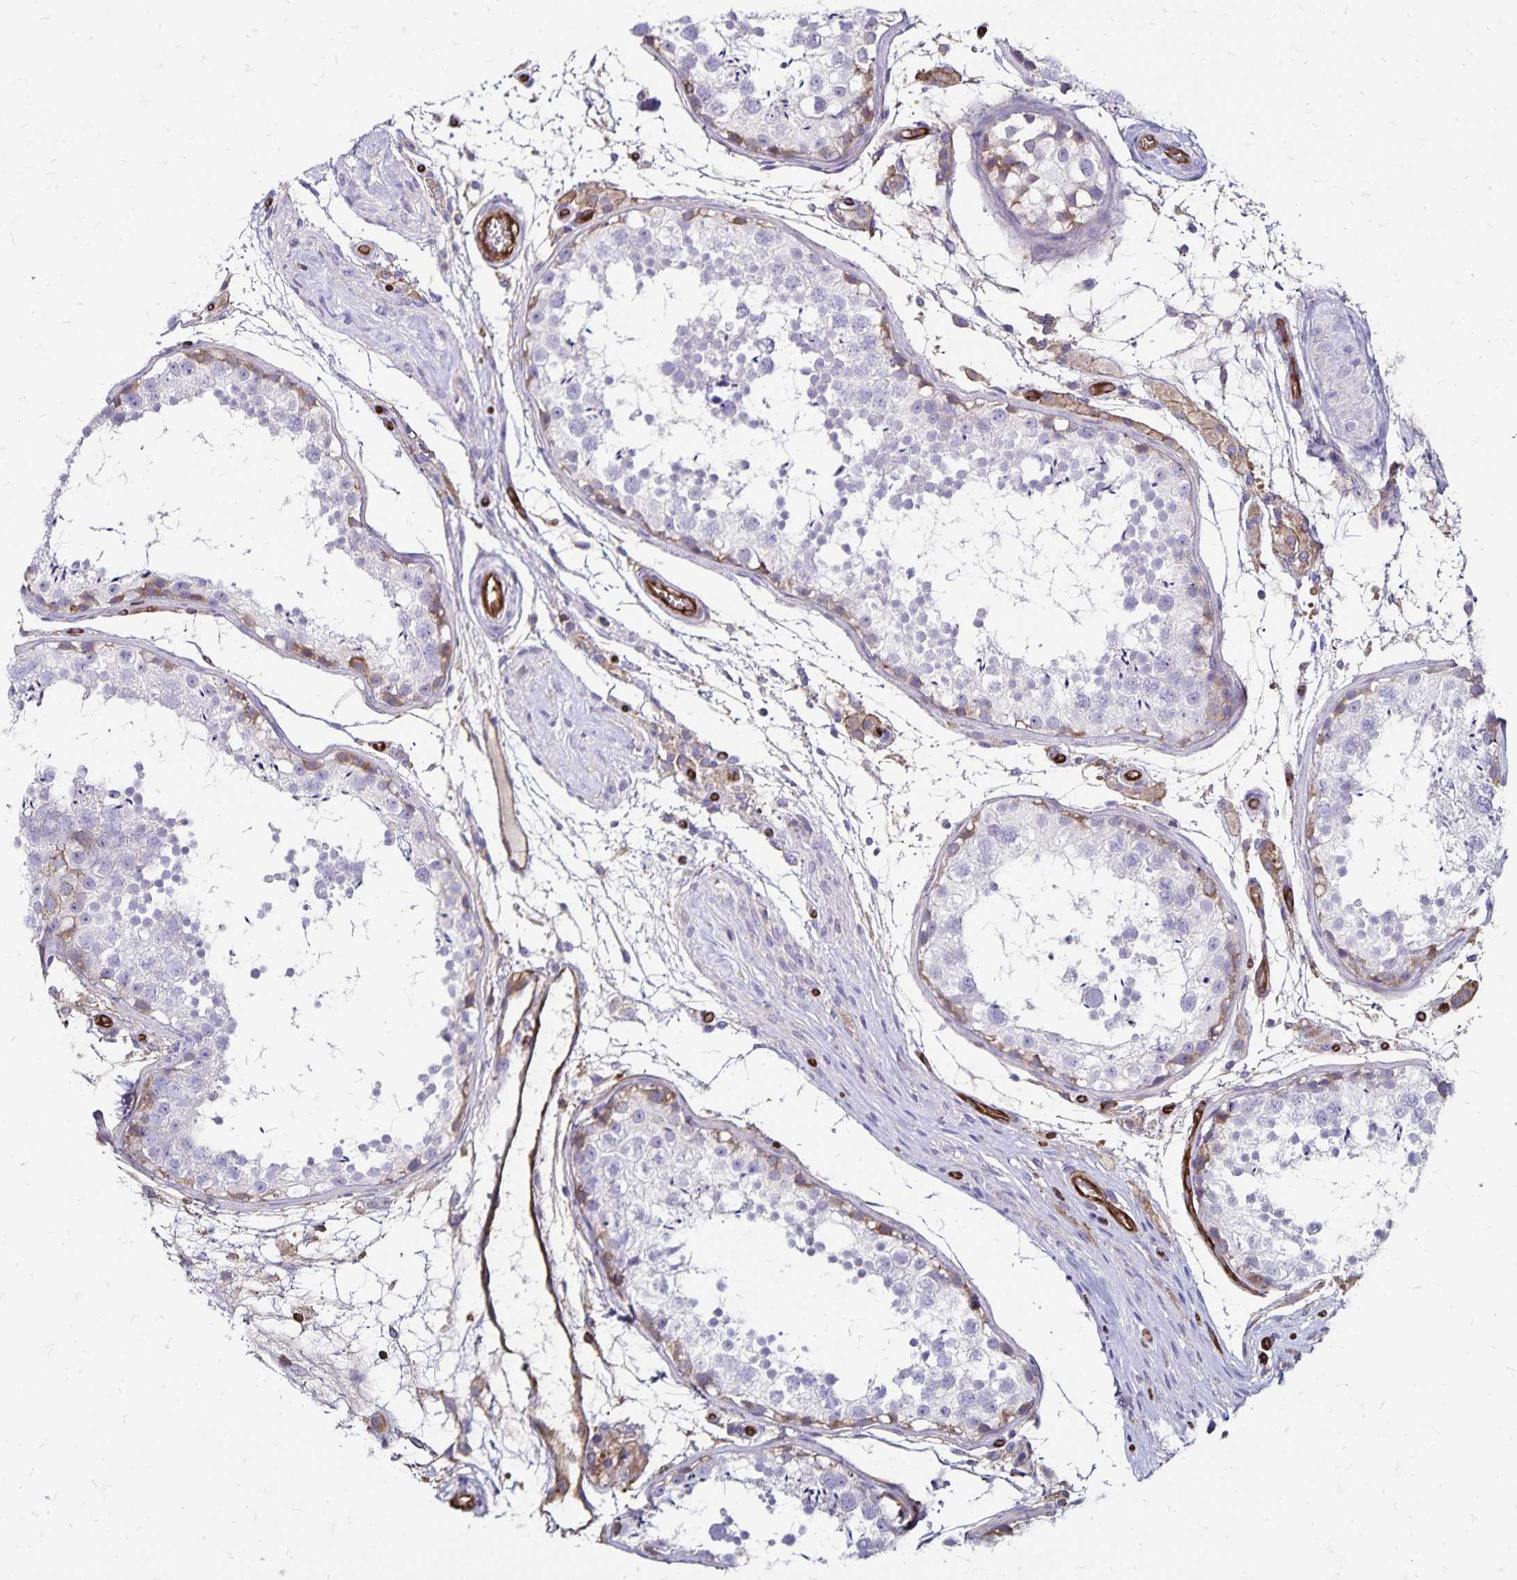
{"staining": {"intensity": "weak", "quantity": "<25%", "location": "cytoplasmic/membranous"}, "tissue": "testis", "cell_type": "Cells in seminiferous ducts", "image_type": "normal", "snomed": [{"axis": "morphology", "description": "Normal tissue, NOS"}, {"axis": "morphology", "description": "Seminoma, NOS"}, {"axis": "topography", "description": "Testis"}], "caption": "The photomicrograph reveals no significant expression in cells in seminiferous ducts of testis.", "gene": "RPRML", "patient": {"sex": "male", "age": 29}}